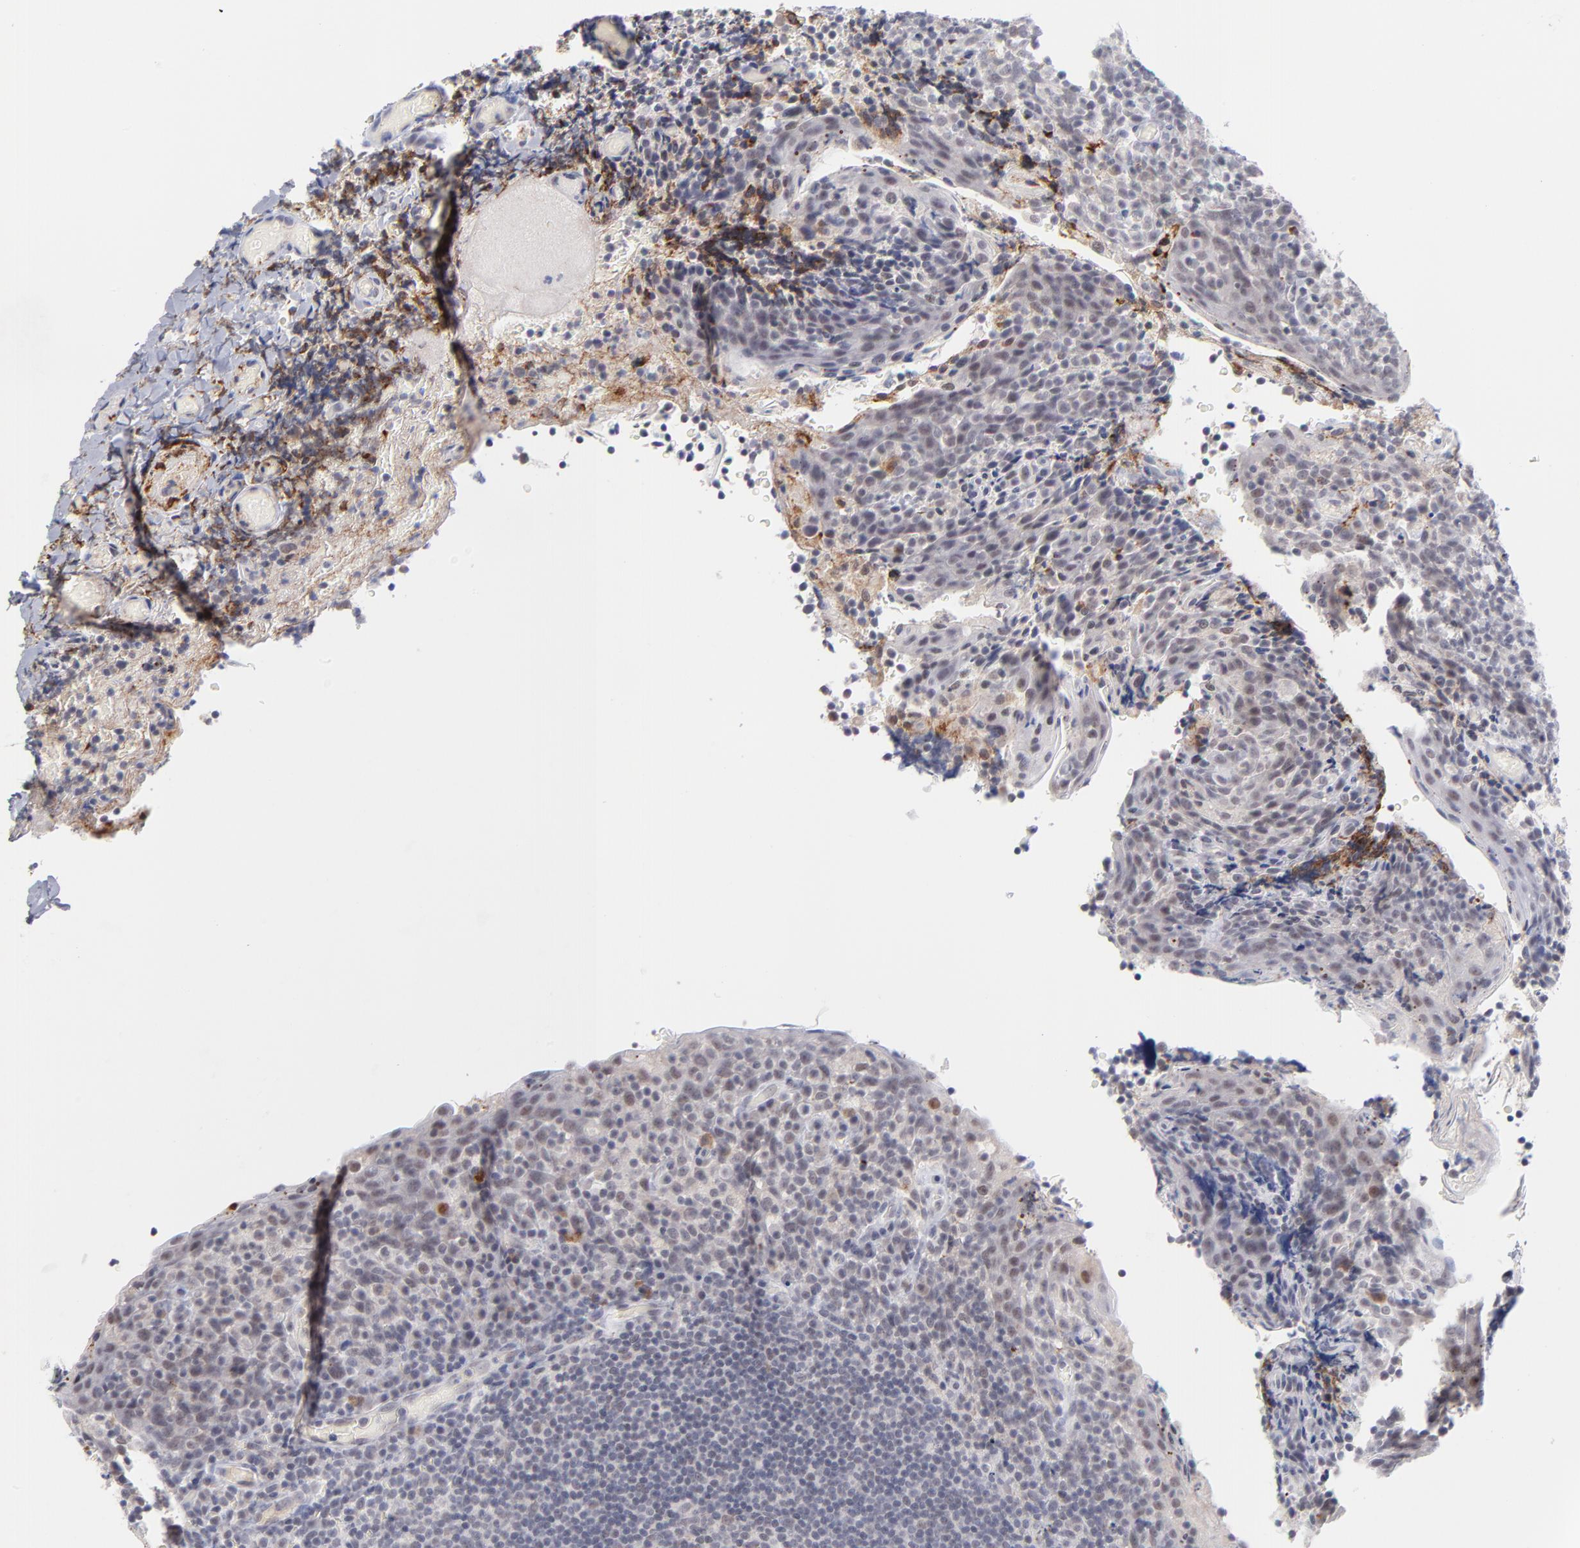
{"staining": {"intensity": "negative", "quantity": "none", "location": "none"}, "tissue": "tonsil", "cell_type": "Germinal center cells", "image_type": "normal", "snomed": [{"axis": "morphology", "description": "Normal tissue, NOS"}, {"axis": "topography", "description": "Tonsil"}], "caption": "Germinal center cells show no significant staining in benign tonsil. (Immunohistochemistry, brightfield microscopy, high magnification).", "gene": "WSB1", "patient": {"sex": "male", "age": 17}}